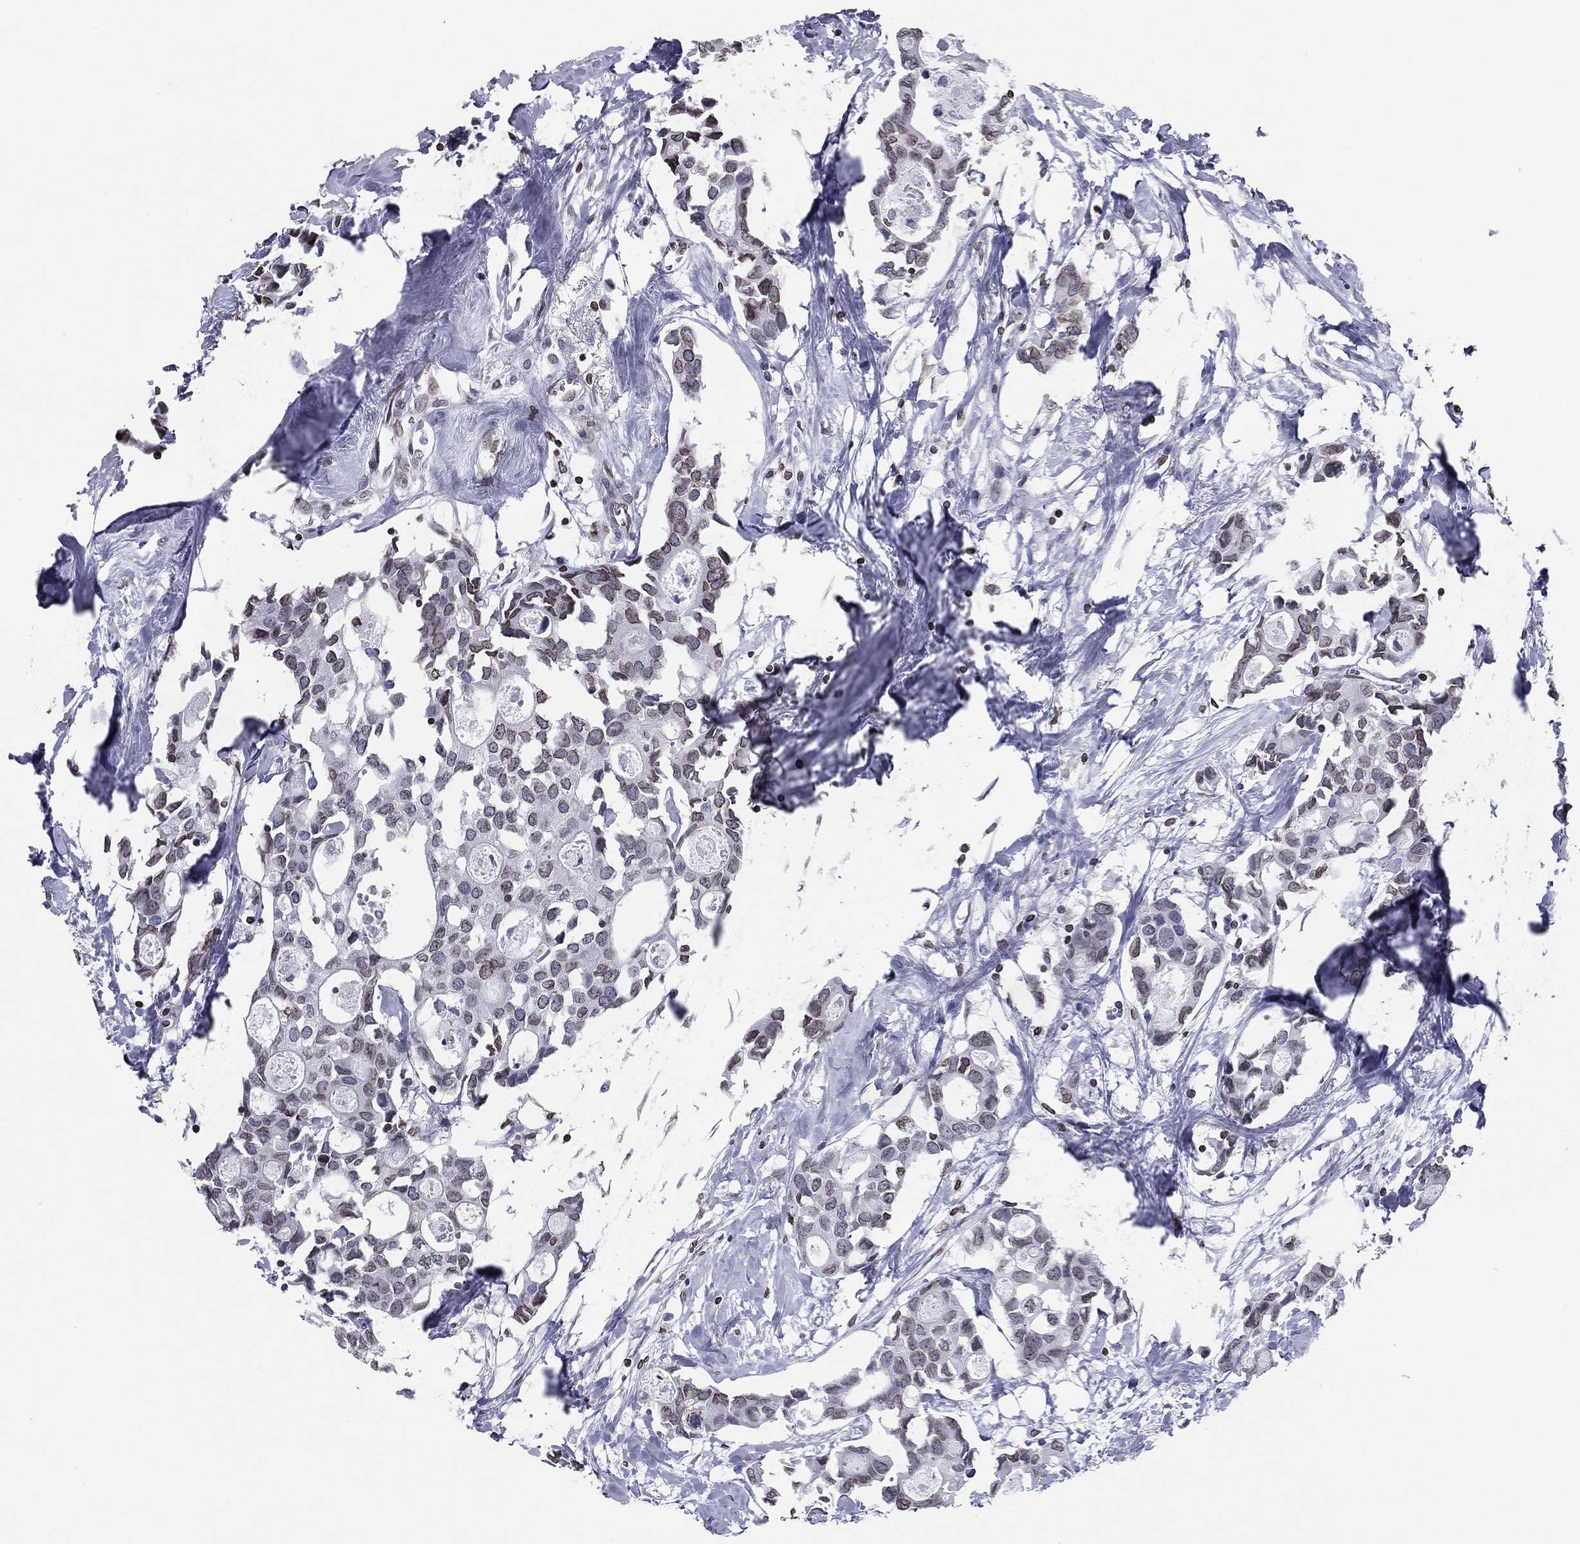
{"staining": {"intensity": "moderate", "quantity": "25%-75%", "location": "cytoplasmic/membranous,nuclear"}, "tissue": "breast cancer", "cell_type": "Tumor cells", "image_type": "cancer", "snomed": [{"axis": "morphology", "description": "Duct carcinoma"}, {"axis": "topography", "description": "Breast"}], "caption": "Protein staining of breast cancer (infiltrating ductal carcinoma) tissue demonstrates moderate cytoplasmic/membranous and nuclear expression in about 25%-75% of tumor cells.", "gene": "ESPL1", "patient": {"sex": "female", "age": 83}}